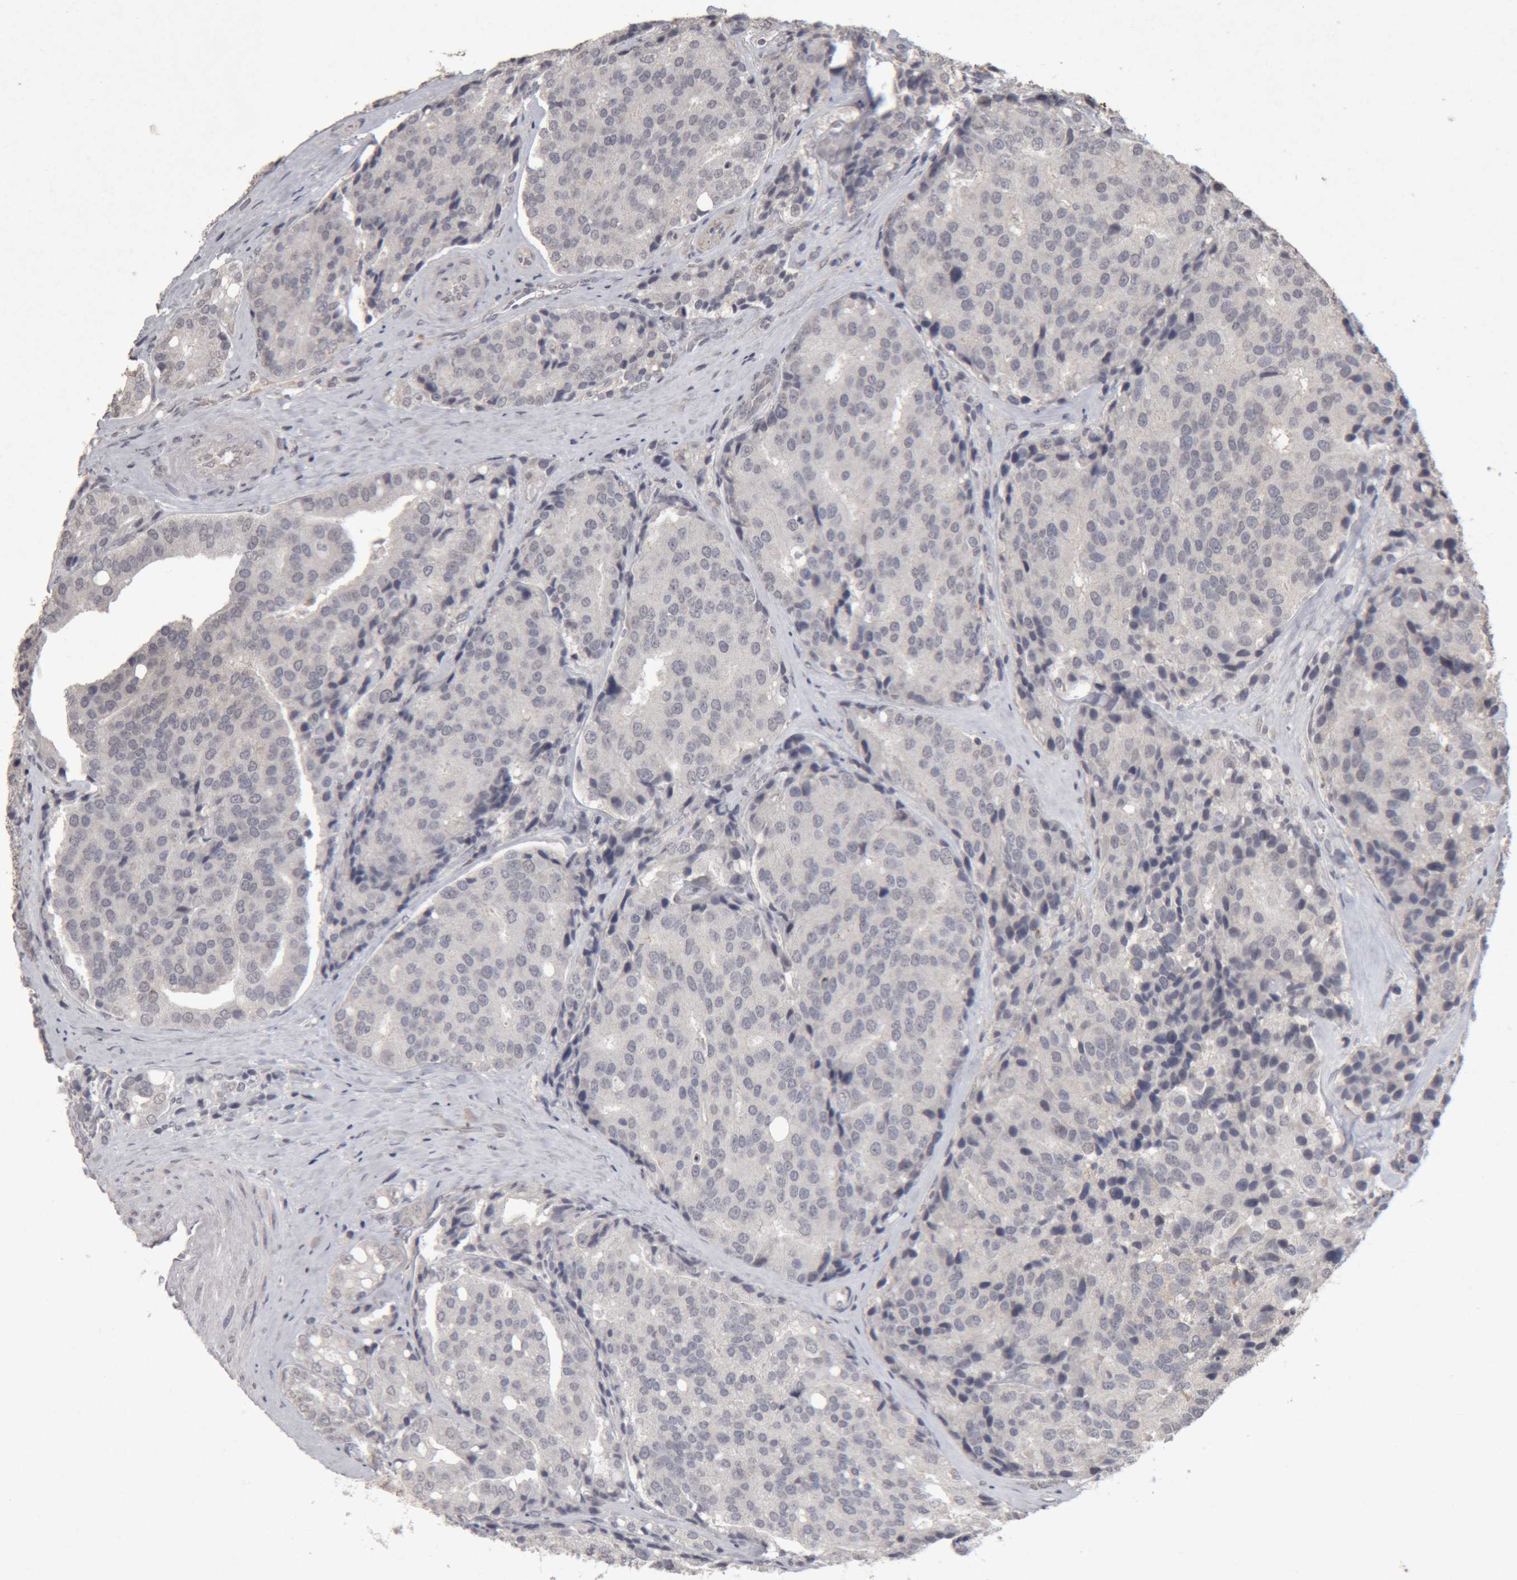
{"staining": {"intensity": "negative", "quantity": "none", "location": "none"}, "tissue": "prostate cancer", "cell_type": "Tumor cells", "image_type": "cancer", "snomed": [{"axis": "morphology", "description": "Adenocarcinoma, High grade"}, {"axis": "topography", "description": "Prostate"}], "caption": "This is an immunohistochemistry image of human adenocarcinoma (high-grade) (prostate). There is no staining in tumor cells.", "gene": "MEP1A", "patient": {"sex": "male", "age": 50}}